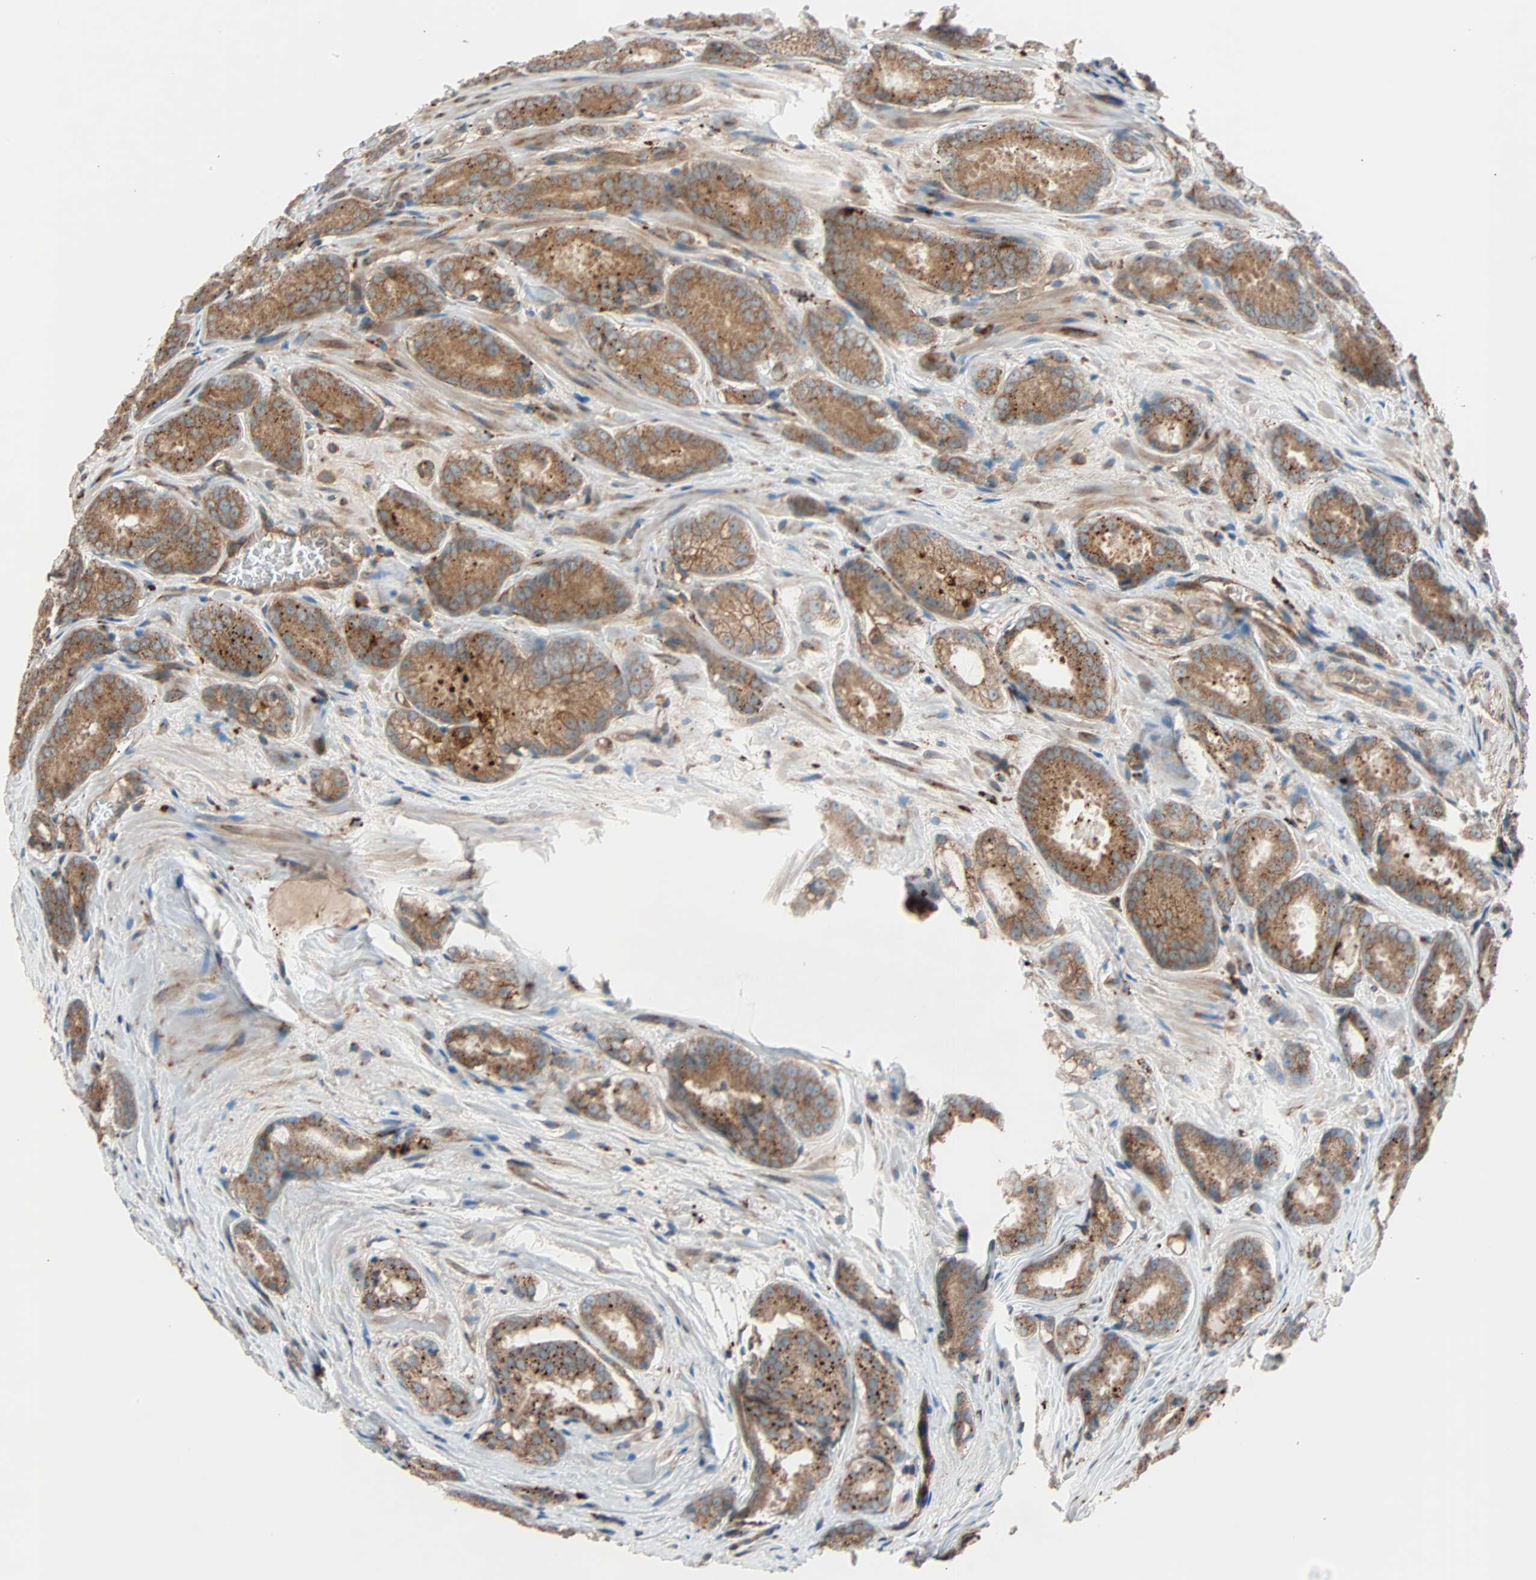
{"staining": {"intensity": "moderate", "quantity": ">75%", "location": "cytoplasmic/membranous"}, "tissue": "prostate cancer", "cell_type": "Tumor cells", "image_type": "cancer", "snomed": [{"axis": "morphology", "description": "Adenocarcinoma, High grade"}, {"axis": "topography", "description": "Prostate"}], "caption": "Prostate cancer was stained to show a protein in brown. There is medium levels of moderate cytoplasmic/membranous staining in approximately >75% of tumor cells.", "gene": "PHYH", "patient": {"sex": "male", "age": 64}}